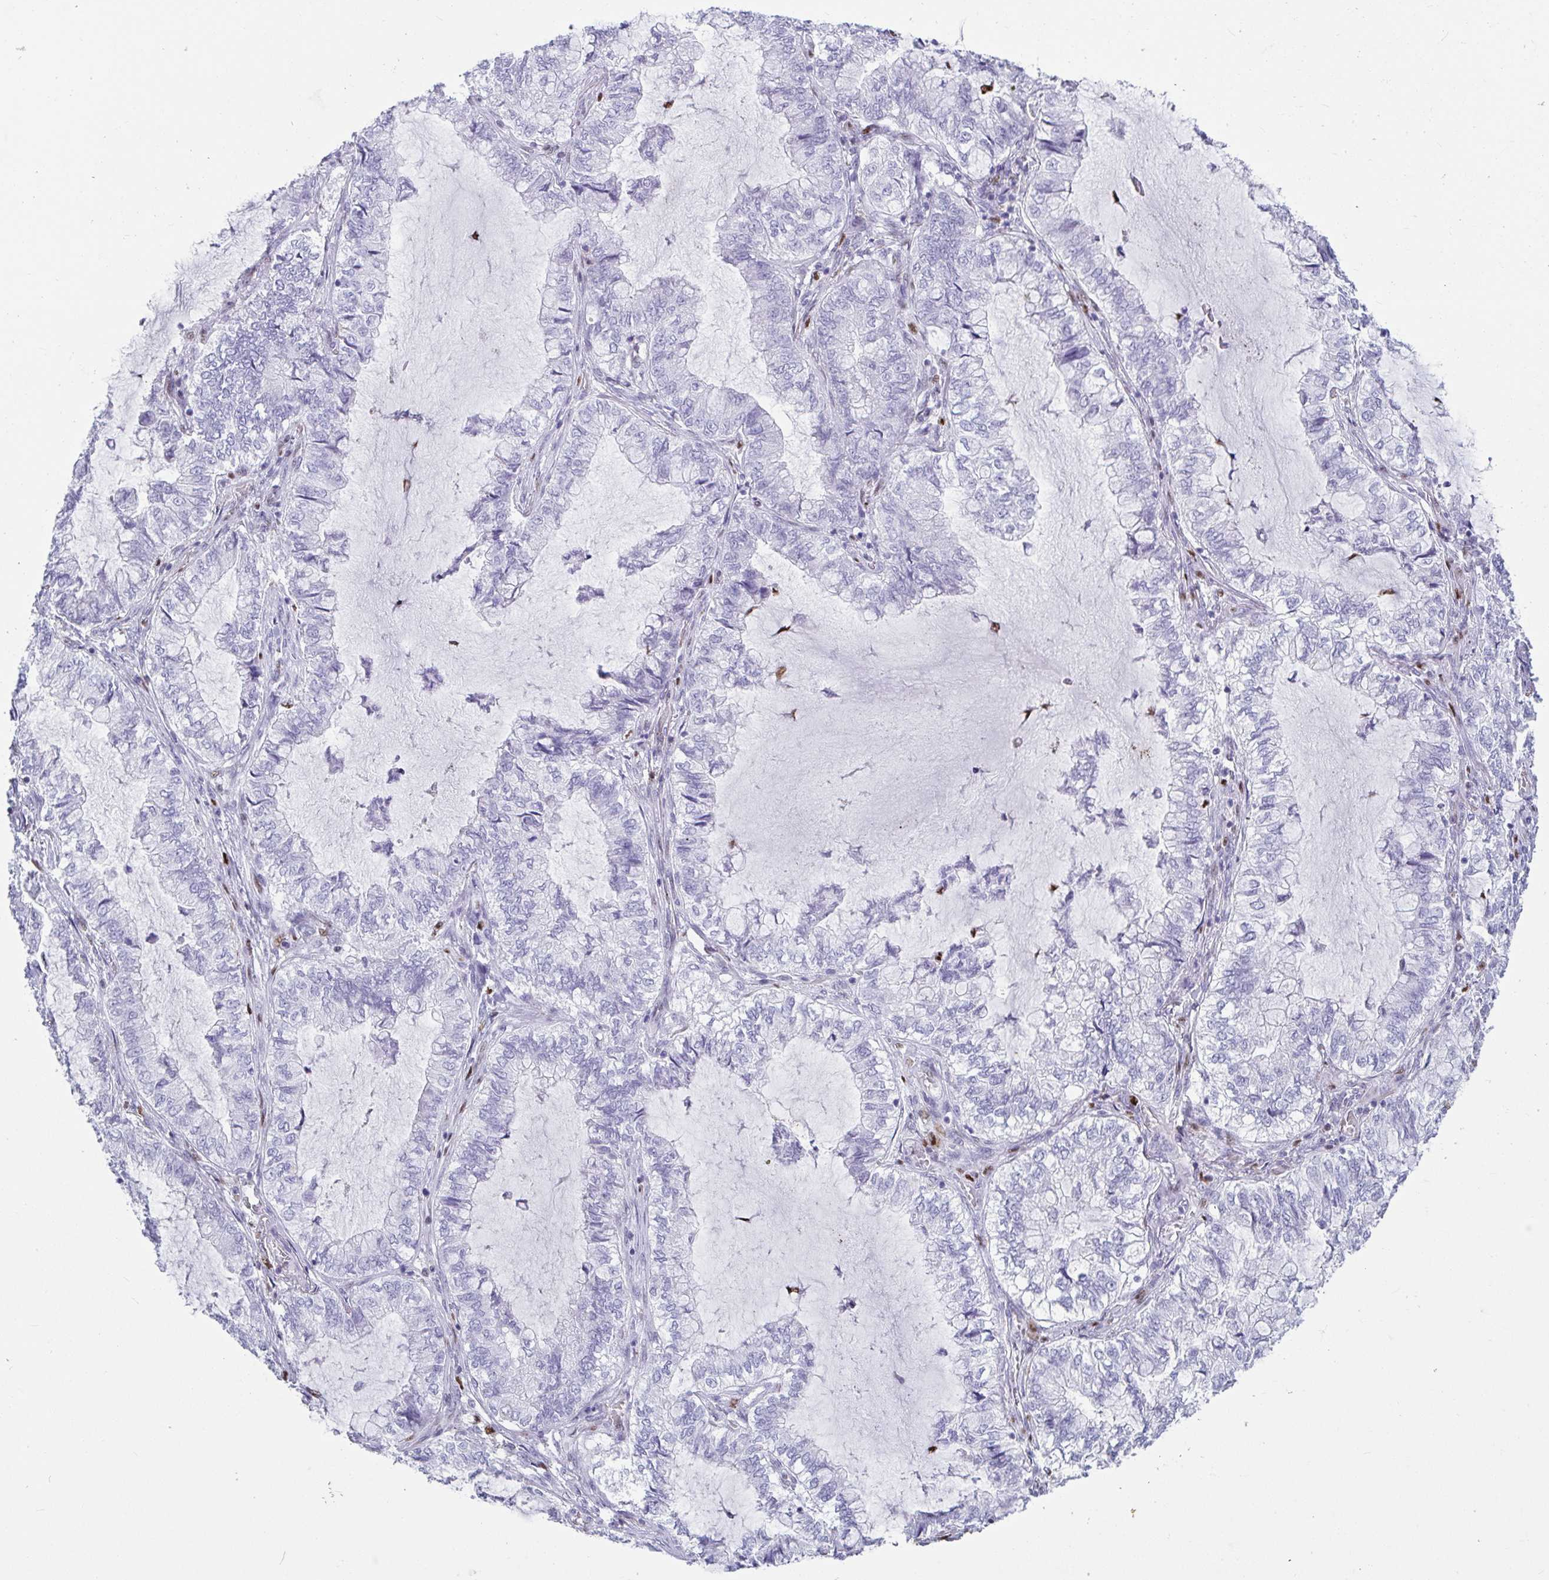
{"staining": {"intensity": "negative", "quantity": "none", "location": "none"}, "tissue": "lung cancer", "cell_type": "Tumor cells", "image_type": "cancer", "snomed": [{"axis": "morphology", "description": "Adenocarcinoma, NOS"}, {"axis": "topography", "description": "Lymph node"}, {"axis": "topography", "description": "Lung"}], "caption": "This is an immunohistochemistry micrograph of human lung cancer (adenocarcinoma). There is no staining in tumor cells.", "gene": "ZNF586", "patient": {"sex": "male", "age": 66}}